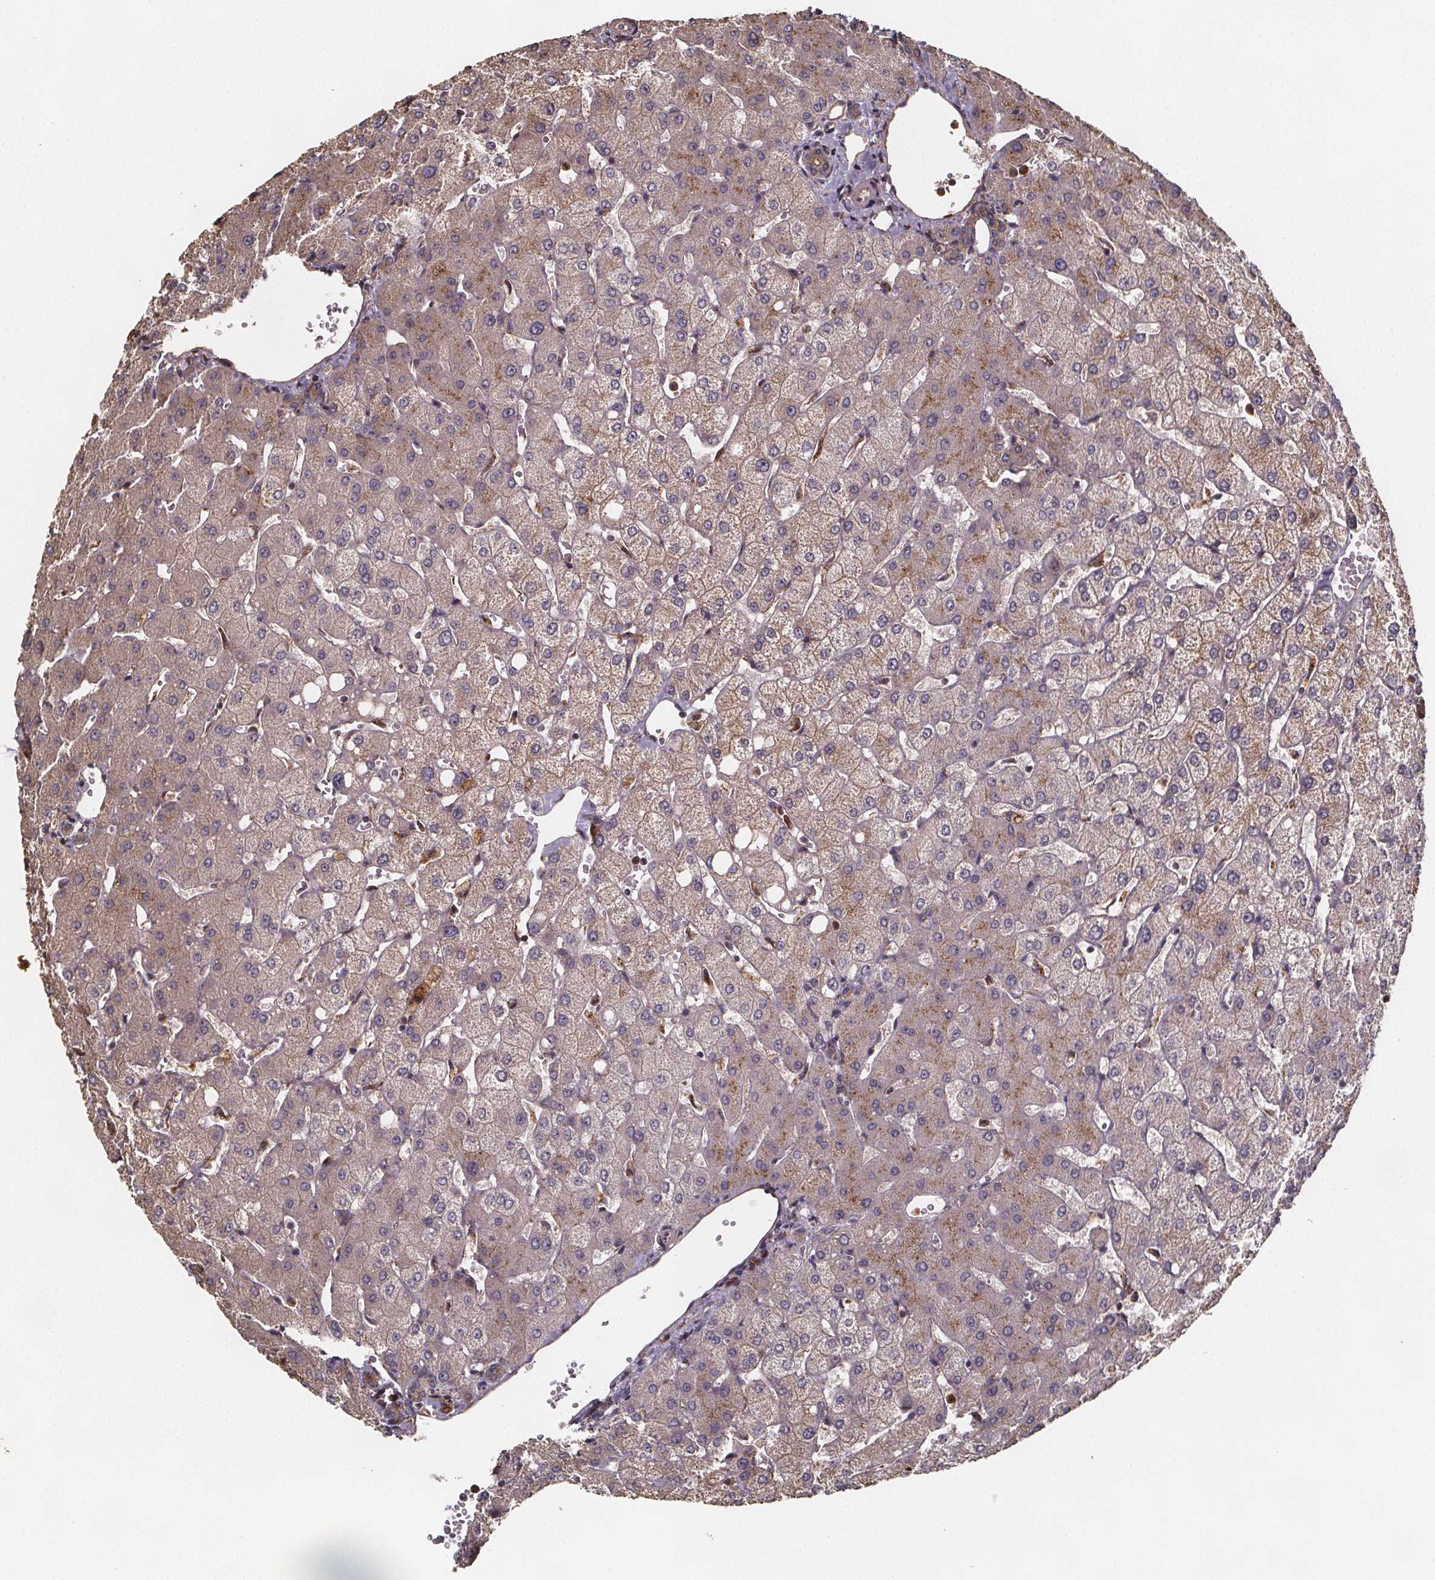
{"staining": {"intensity": "weak", "quantity": "<25%", "location": "cytoplasmic/membranous"}, "tissue": "liver", "cell_type": "Cholangiocytes", "image_type": "normal", "snomed": [{"axis": "morphology", "description": "Normal tissue, NOS"}, {"axis": "topography", "description": "Liver"}], "caption": "Liver stained for a protein using immunohistochemistry reveals no positivity cholangiocytes.", "gene": "ZNF879", "patient": {"sex": "female", "age": 54}}